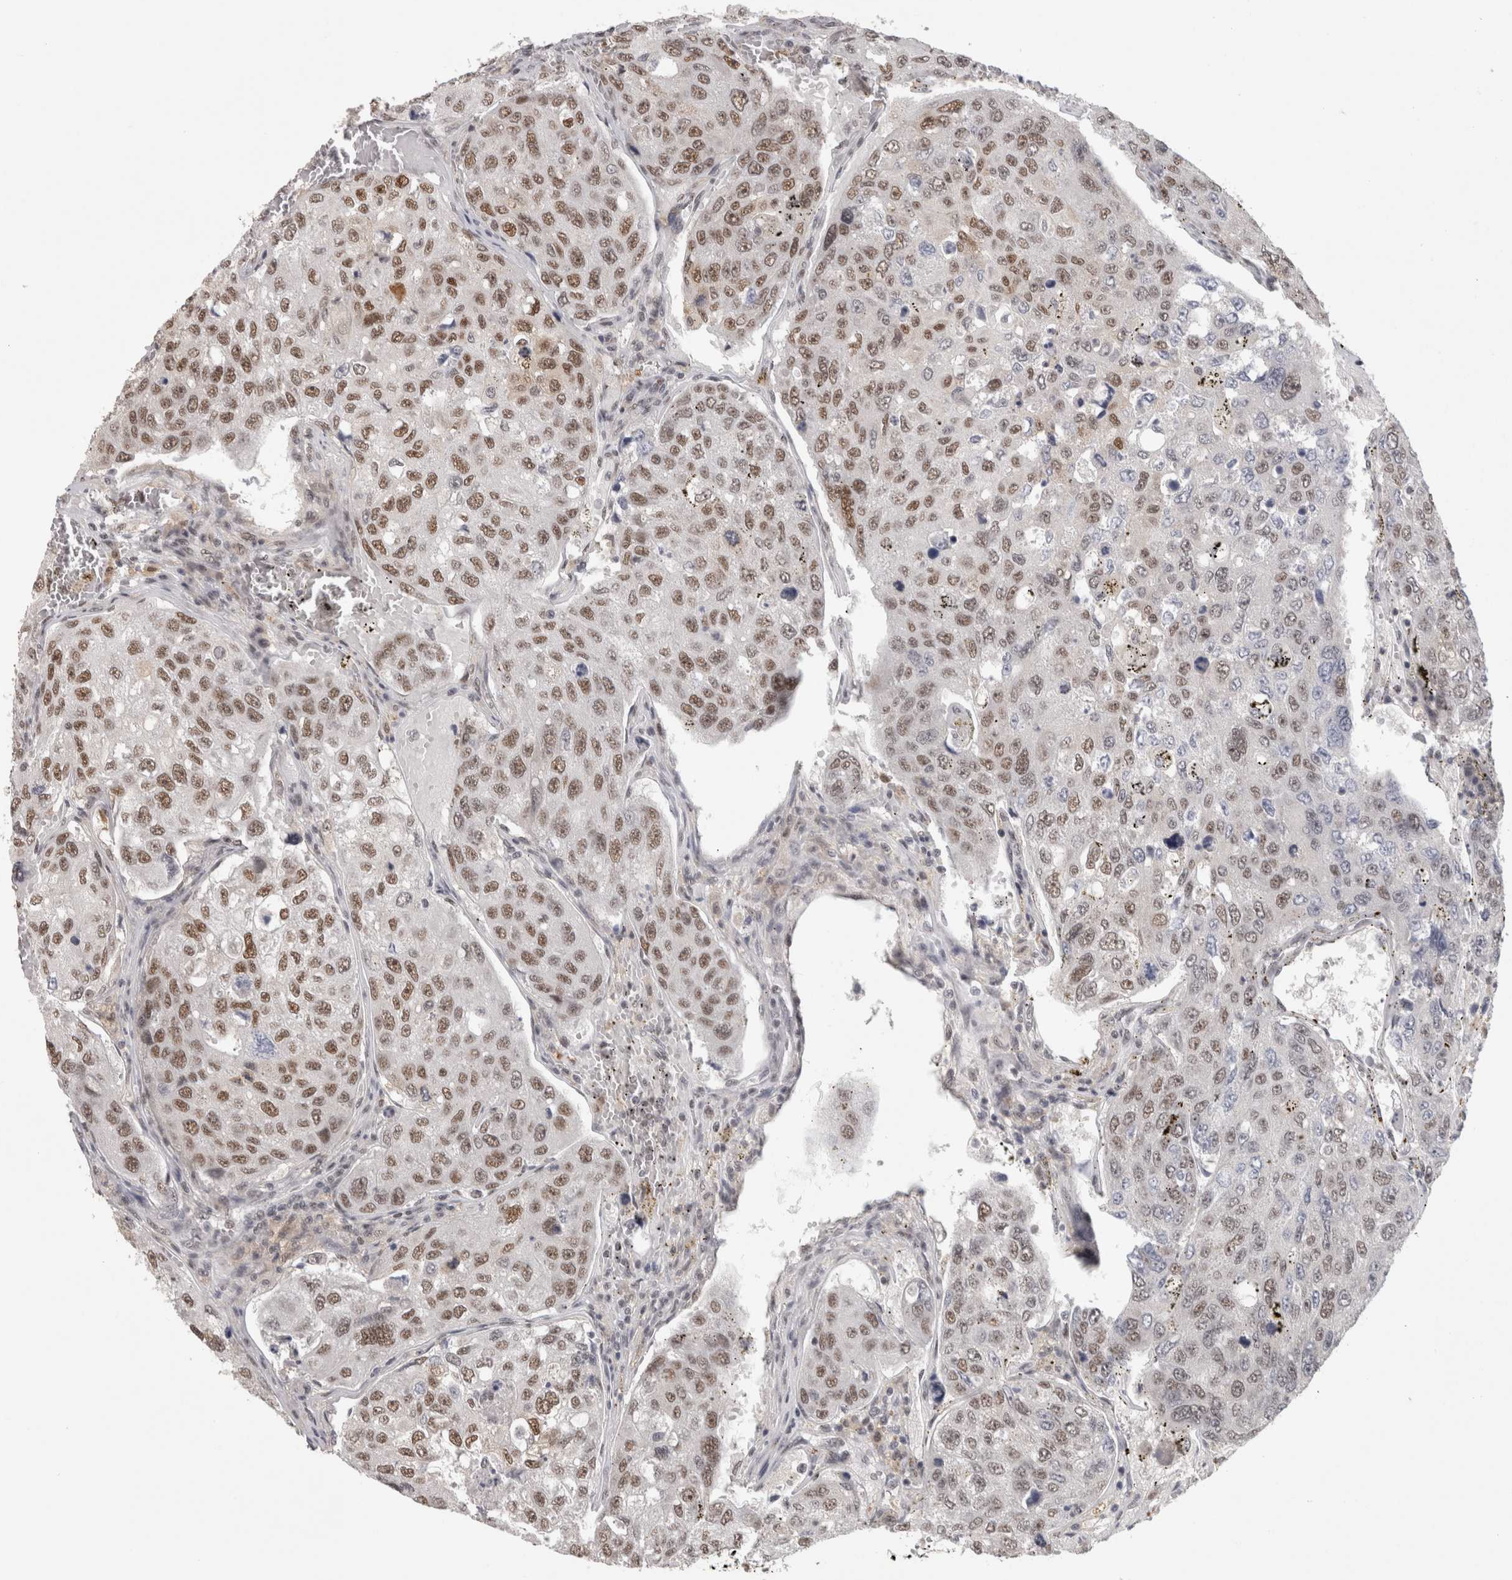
{"staining": {"intensity": "moderate", "quantity": "25%-75%", "location": "nuclear"}, "tissue": "urothelial cancer", "cell_type": "Tumor cells", "image_type": "cancer", "snomed": [{"axis": "morphology", "description": "Urothelial carcinoma, High grade"}, {"axis": "topography", "description": "Lymph node"}, {"axis": "topography", "description": "Urinary bladder"}], "caption": "Human high-grade urothelial carcinoma stained with a brown dye reveals moderate nuclear positive positivity in approximately 25%-75% of tumor cells.", "gene": "ZNF830", "patient": {"sex": "male", "age": 51}}